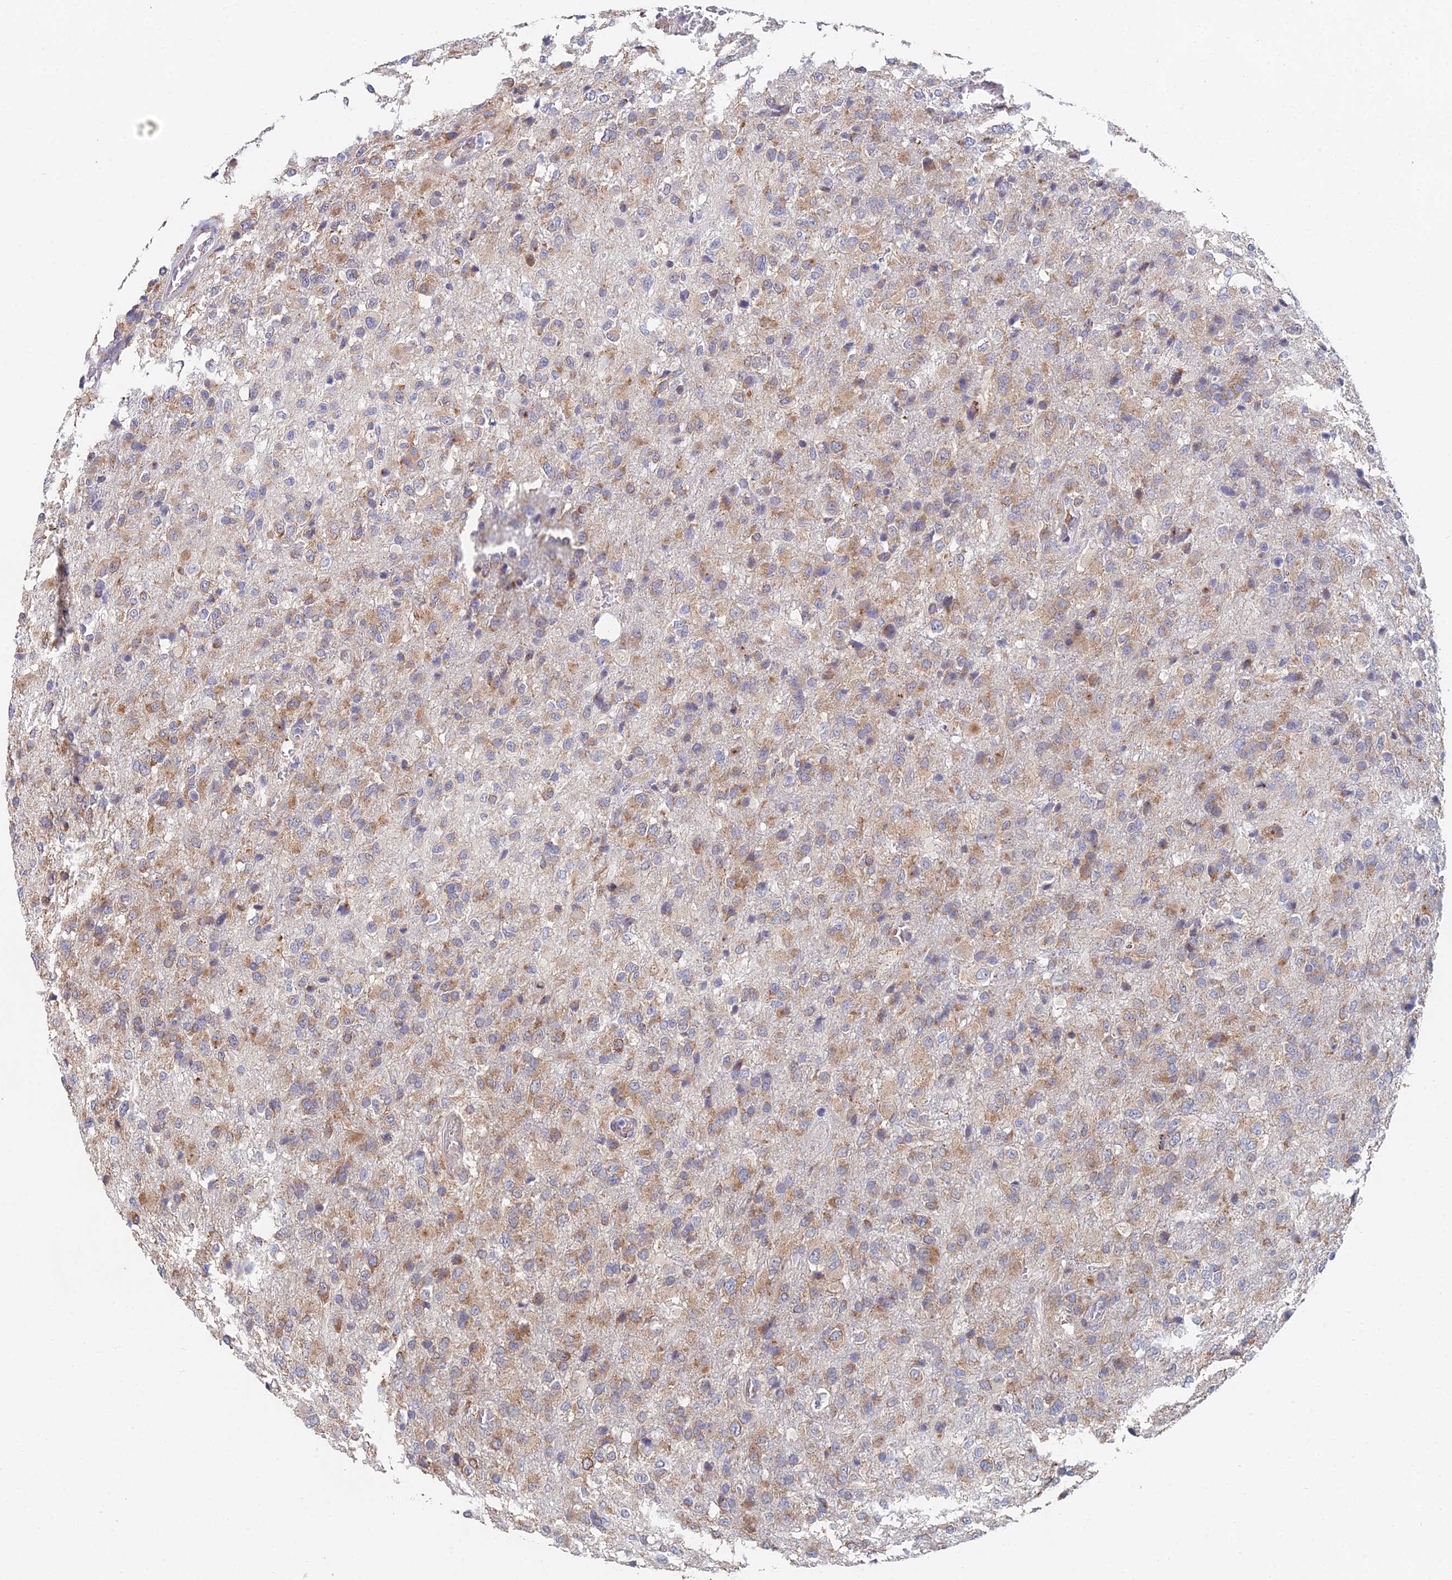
{"staining": {"intensity": "moderate", "quantity": "<25%", "location": "cytoplasmic/membranous"}, "tissue": "glioma", "cell_type": "Tumor cells", "image_type": "cancer", "snomed": [{"axis": "morphology", "description": "Glioma, malignant, High grade"}, {"axis": "topography", "description": "Brain"}], "caption": "Moderate cytoplasmic/membranous staining is appreciated in approximately <25% of tumor cells in glioma. (brown staining indicates protein expression, while blue staining denotes nuclei).", "gene": "ELOF1", "patient": {"sex": "female", "age": 74}}